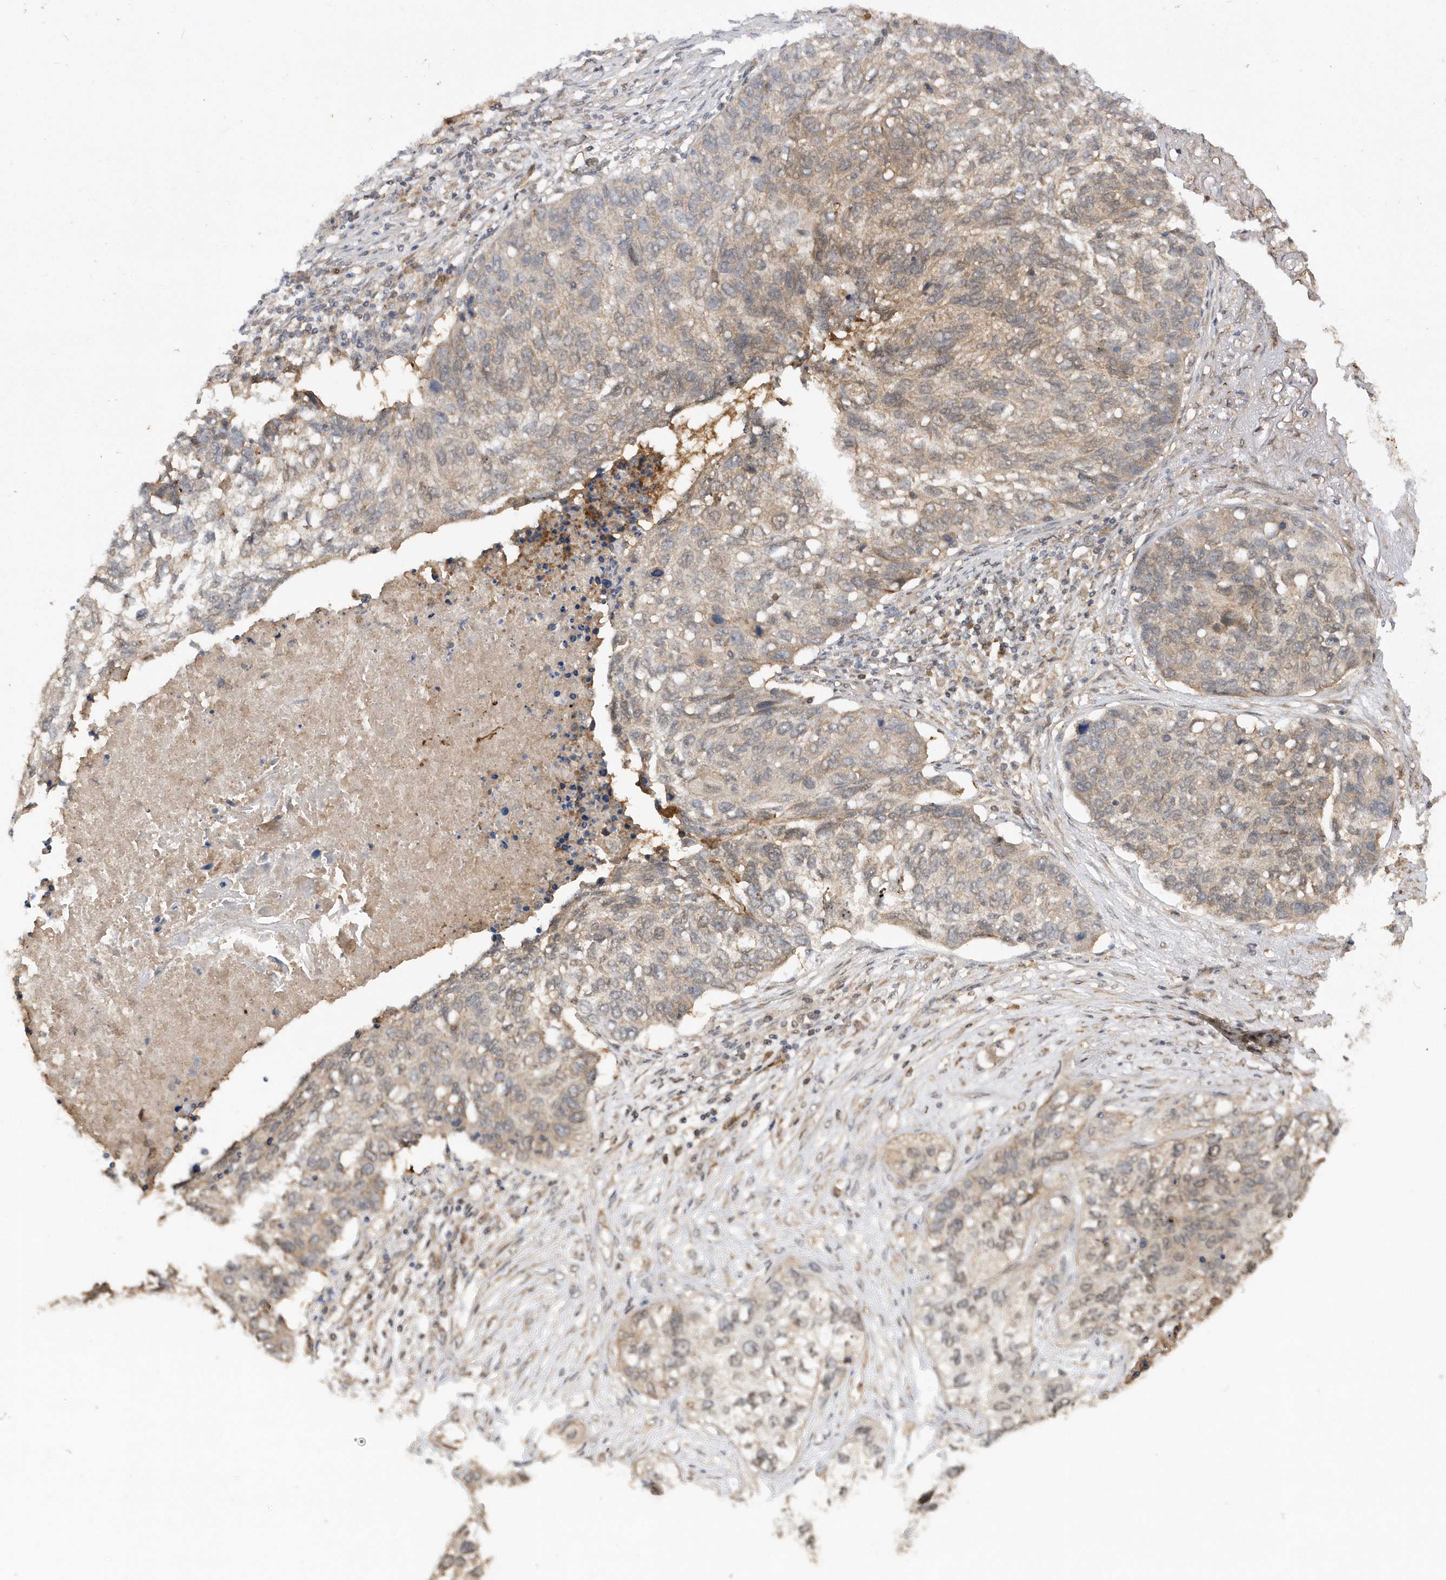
{"staining": {"intensity": "weak", "quantity": "25%-75%", "location": "cytoplasmic/membranous"}, "tissue": "lung cancer", "cell_type": "Tumor cells", "image_type": "cancer", "snomed": [{"axis": "morphology", "description": "Squamous cell carcinoma, NOS"}, {"axis": "topography", "description": "Lung"}], "caption": "Protein analysis of squamous cell carcinoma (lung) tissue displays weak cytoplasmic/membranous positivity in approximately 25%-75% of tumor cells.", "gene": "RPE", "patient": {"sex": "female", "age": 63}}